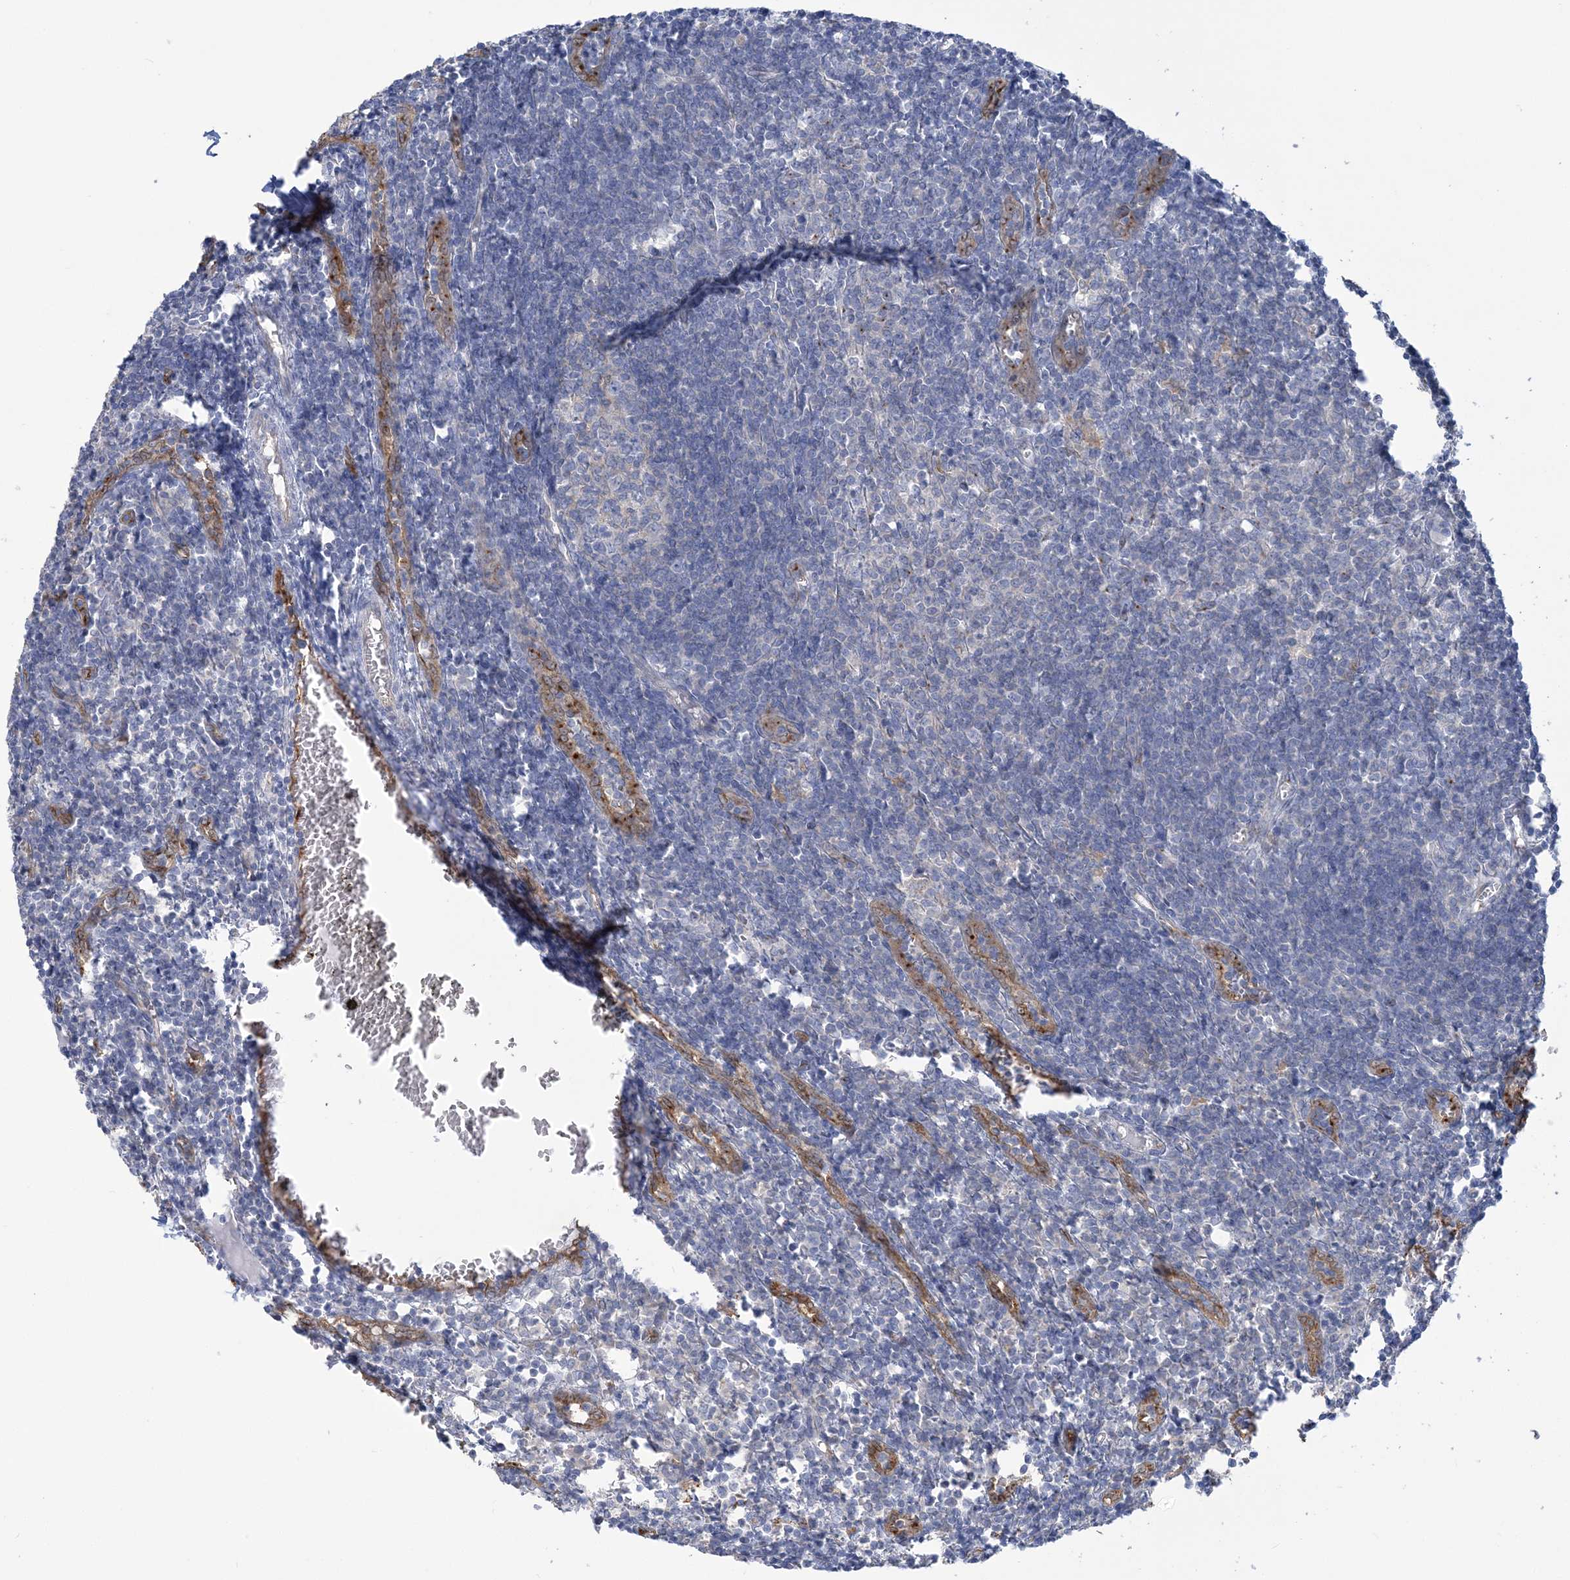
{"staining": {"intensity": "weak", "quantity": "<25%", "location": "cytoplasmic/membranous"}, "tissue": "lymph node", "cell_type": "Germinal center cells", "image_type": "normal", "snomed": [{"axis": "morphology", "description": "Normal tissue, NOS"}, {"axis": "morphology", "description": "Malignant melanoma, Metastatic site"}, {"axis": "topography", "description": "Lymph node"}], "caption": "This is an immunohistochemistry (IHC) image of unremarkable lymph node. There is no staining in germinal center cells.", "gene": "INPP1", "patient": {"sex": "male", "age": 41}}